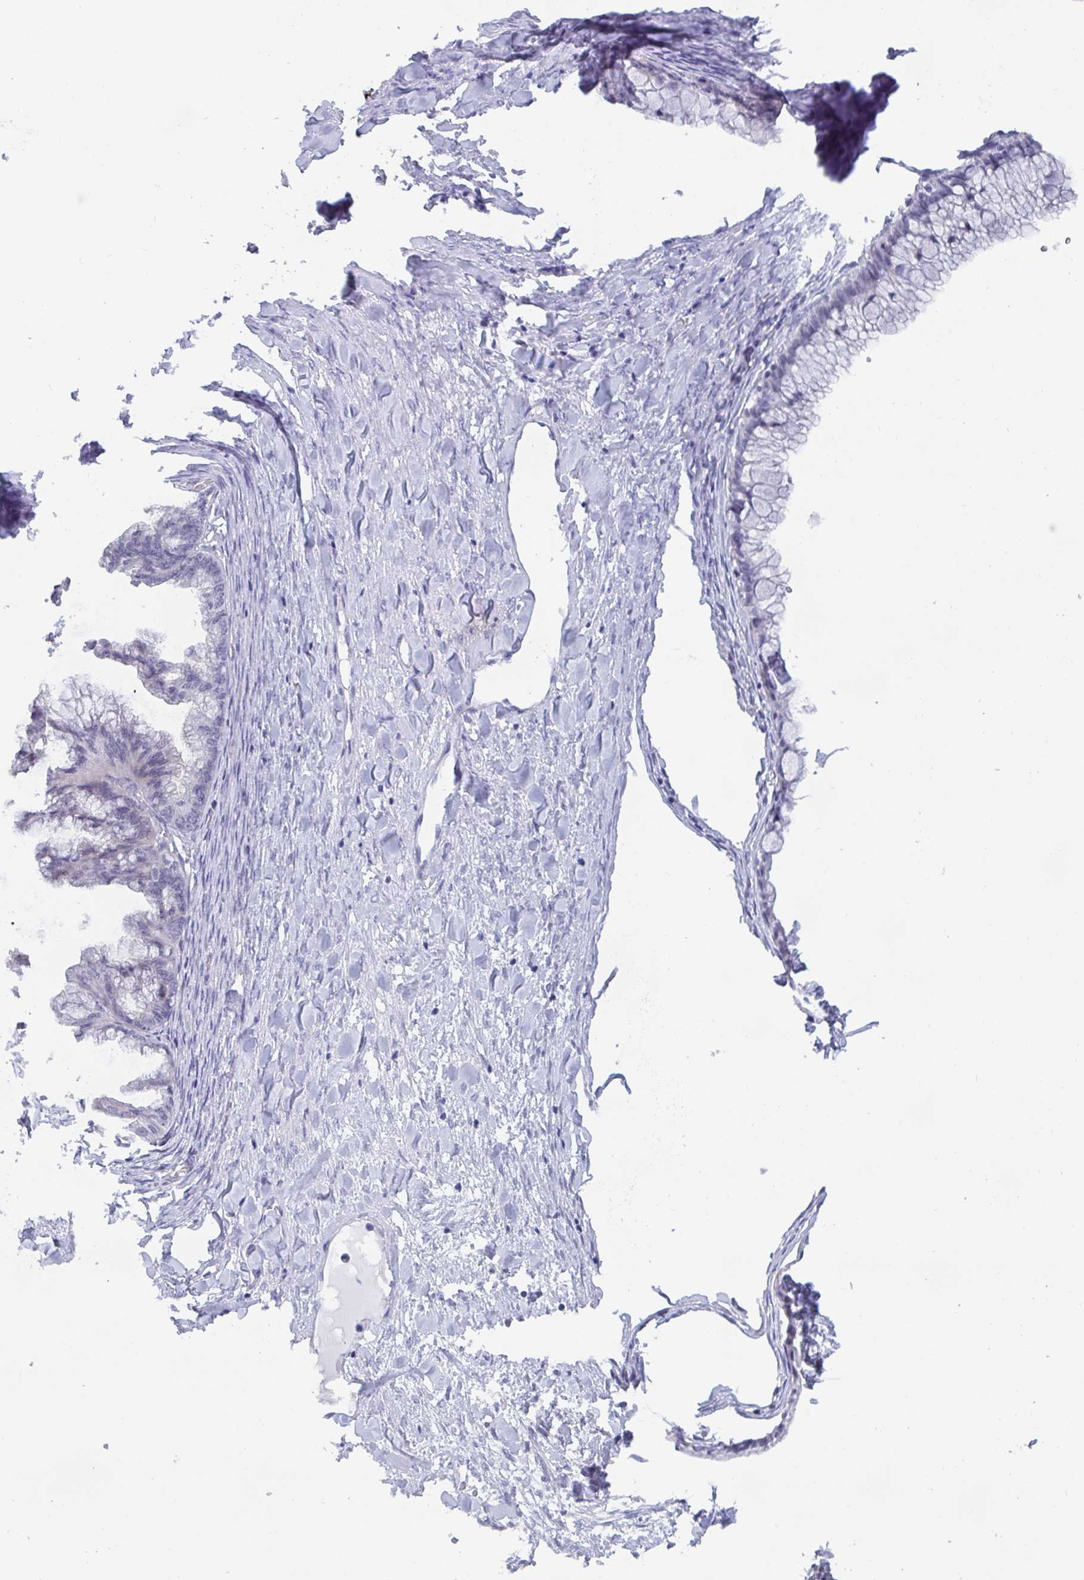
{"staining": {"intensity": "weak", "quantity": "<25%", "location": "nuclear"}, "tissue": "ovarian cancer", "cell_type": "Tumor cells", "image_type": "cancer", "snomed": [{"axis": "morphology", "description": "Cystadenocarcinoma, mucinous, NOS"}, {"axis": "topography", "description": "Ovary"}], "caption": "DAB (3,3'-diaminobenzidine) immunohistochemical staining of ovarian cancer reveals no significant positivity in tumor cells. (DAB immunohistochemistry, high magnification).", "gene": "BMAL2", "patient": {"sex": "female", "age": 35}}